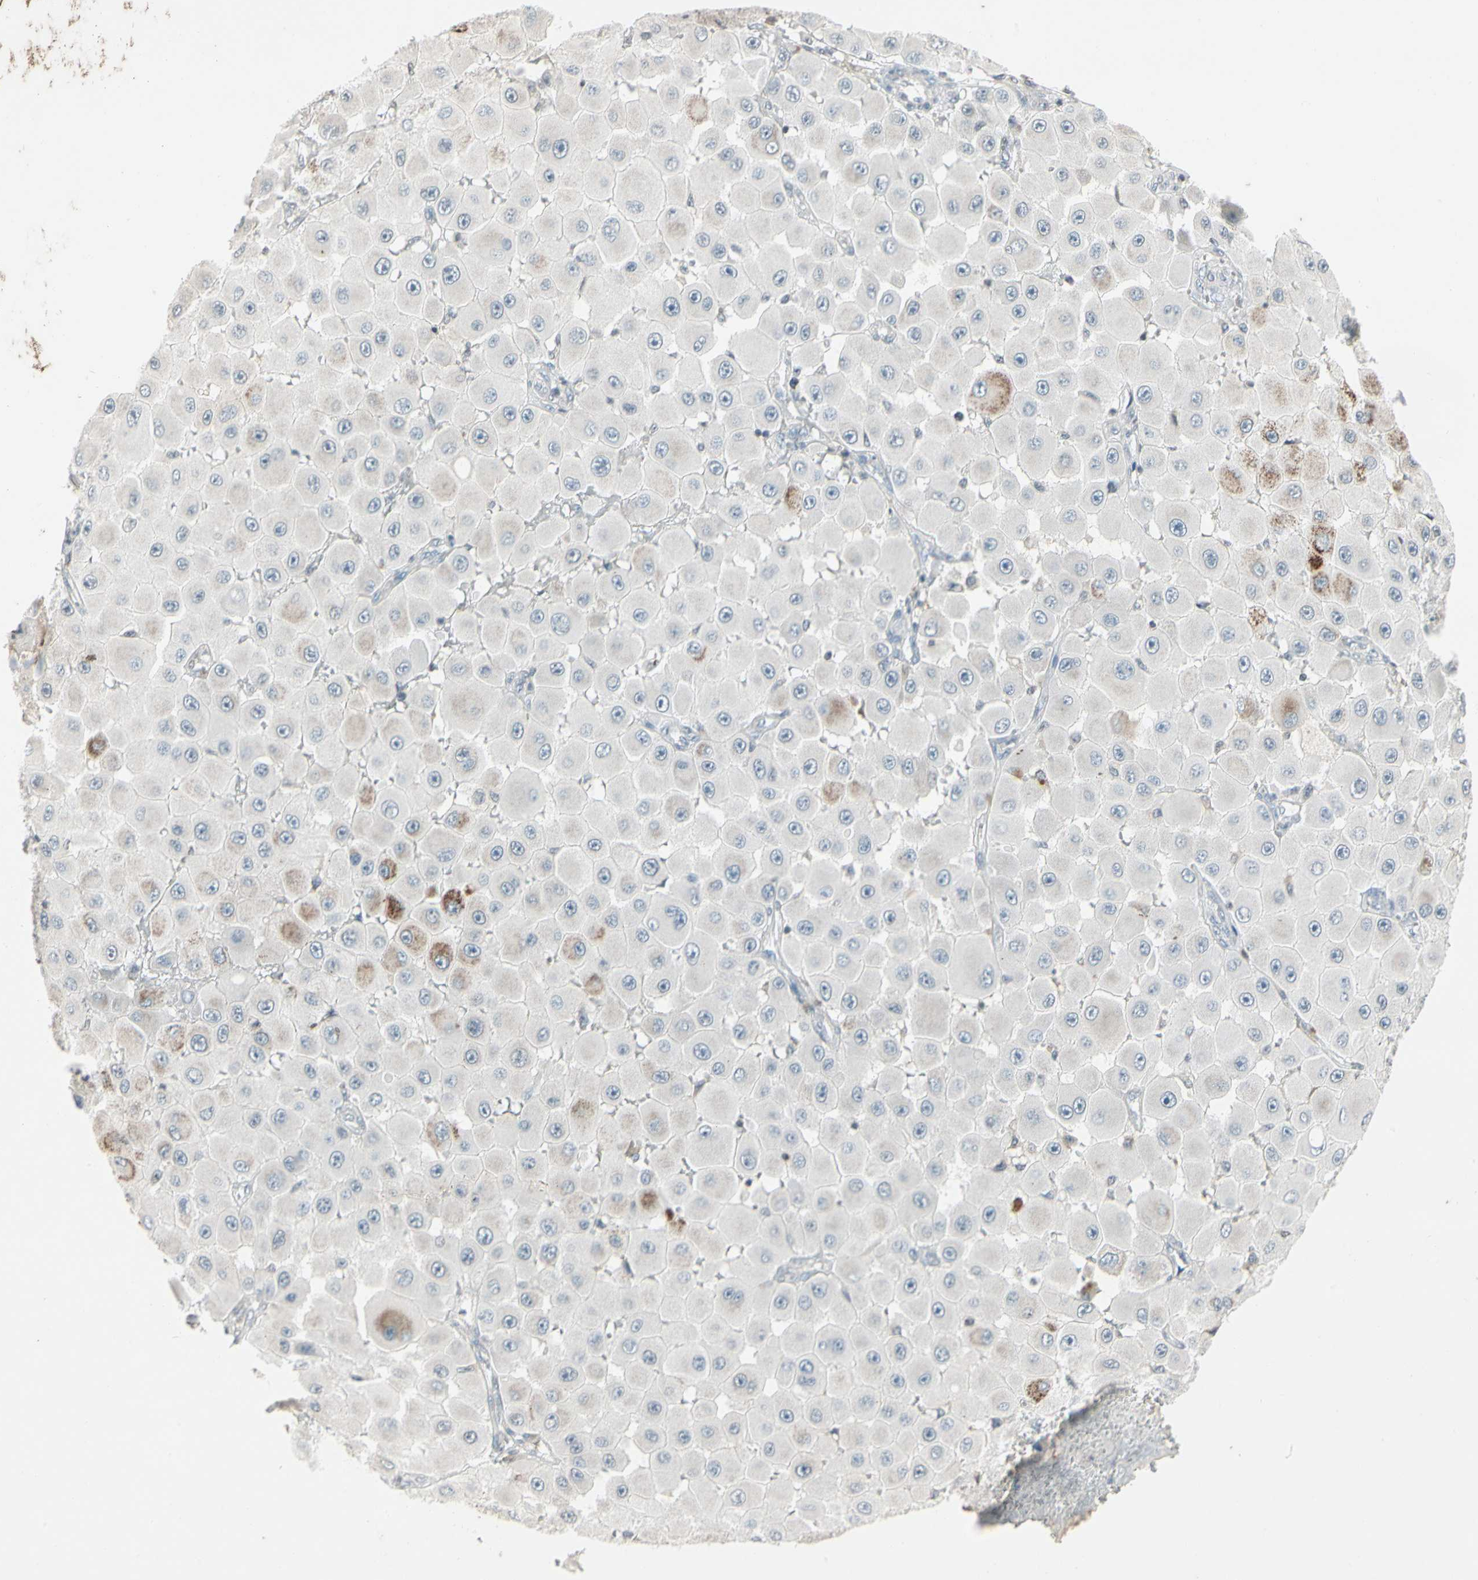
{"staining": {"intensity": "moderate", "quantity": "<25%", "location": "cytoplasmic/membranous"}, "tissue": "melanoma", "cell_type": "Tumor cells", "image_type": "cancer", "snomed": [{"axis": "morphology", "description": "Malignant melanoma, NOS"}, {"axis": "topography", "description": "Skin"}], "caption": "The histopathology image displays staining of melanoma, revealing moderate cytoplasmic/membranous protein staining (brown color) within tumor cells.", "gene": "ARG2", "patient": {"sex": "female", "age": 81}}